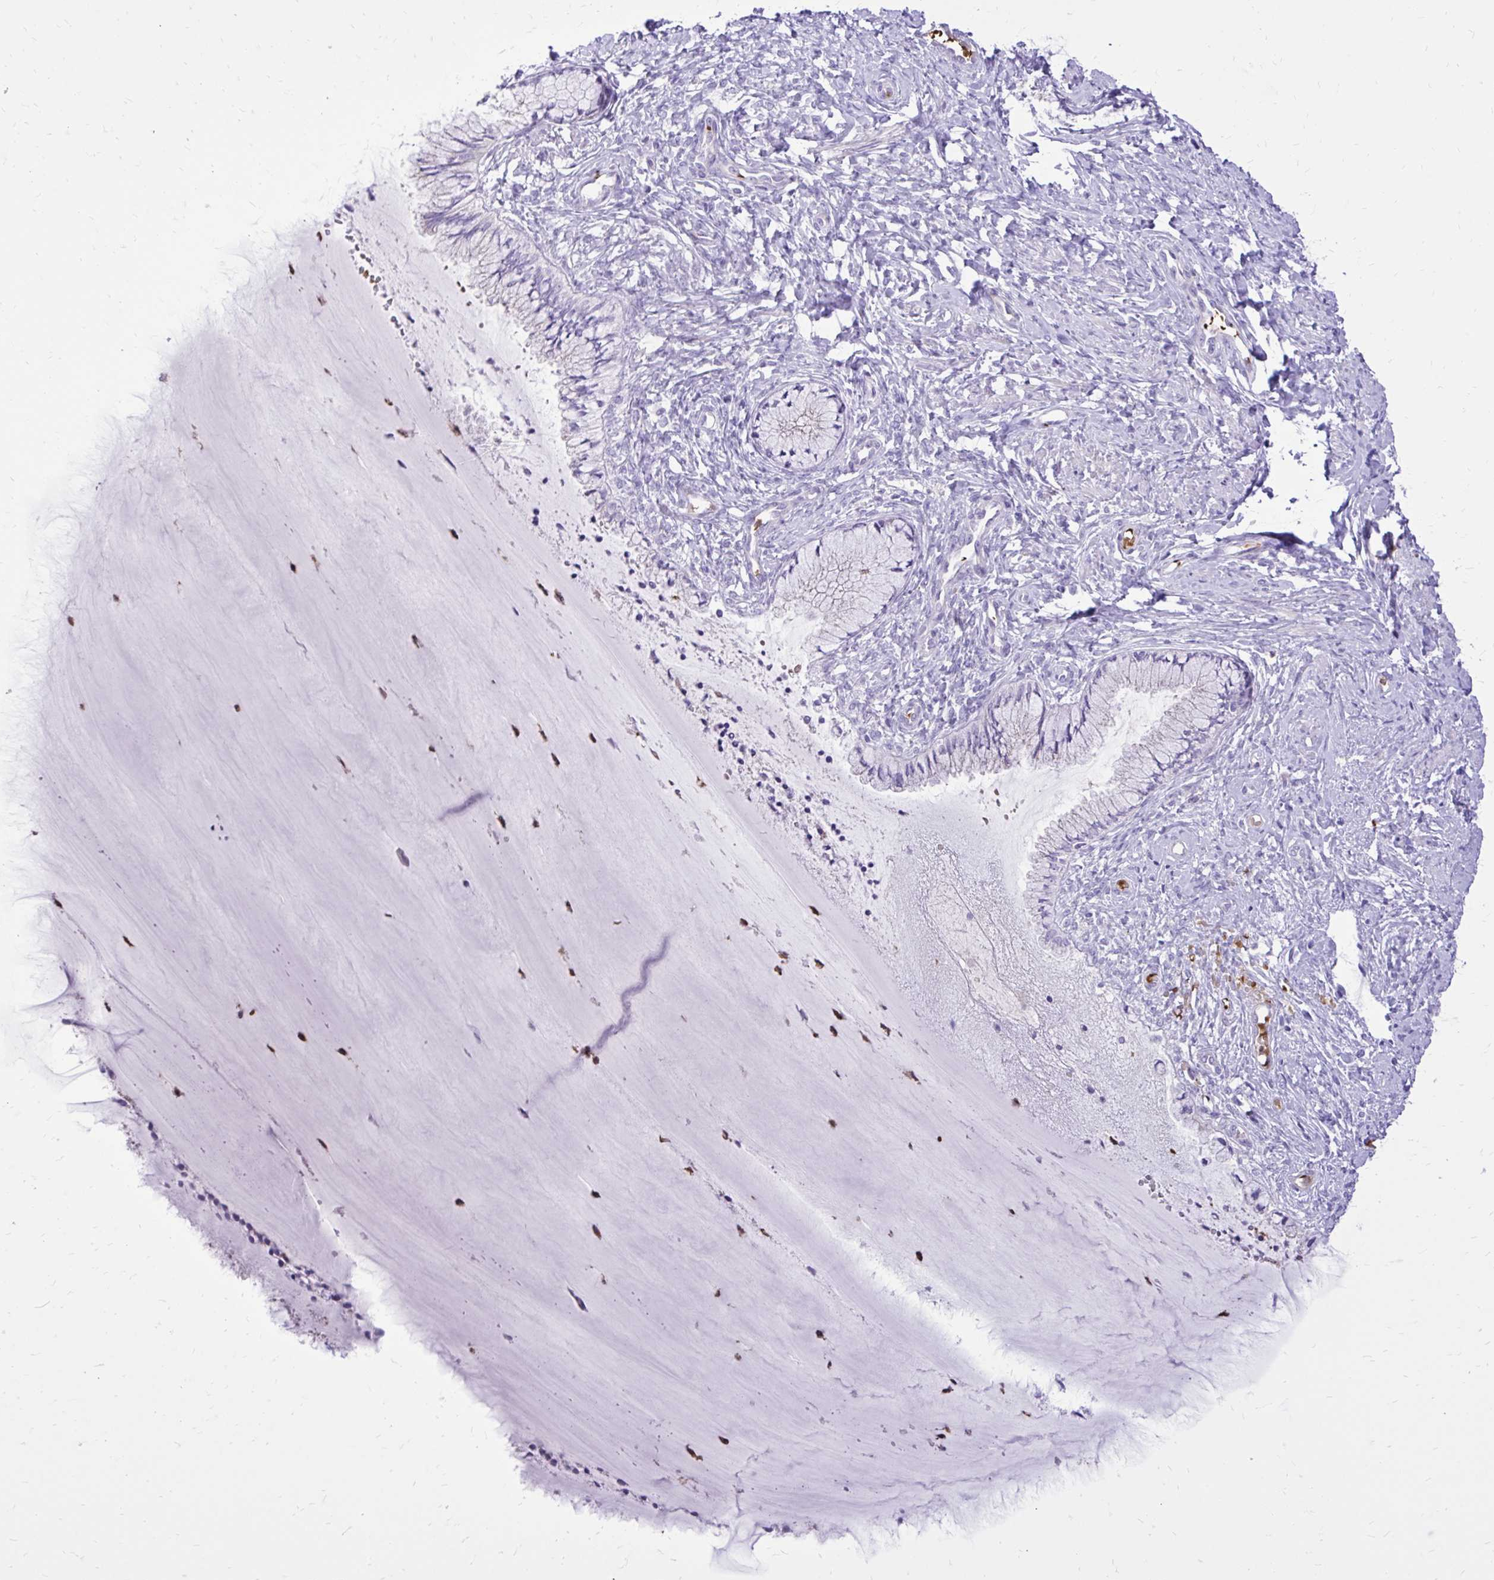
{"staining": {"intensity": "negative", "quantity": "none", "location": "none"}, "tissue": "cervix", "cell_type": "Glandular cells", "image_type": "normal", "snomed": [{"axis": "morphology", "description": "Normal tissue, NOS"}, {"axis": "topography", "description": "Cervix"}], "caption": "High power microscopy image of an immunohistochemistry (IHC) histopathology image of benign cervix, revealing no significant staining in glandular cells.", "gene": "CAT", "patient": {"sex": "female", "age": 37}}